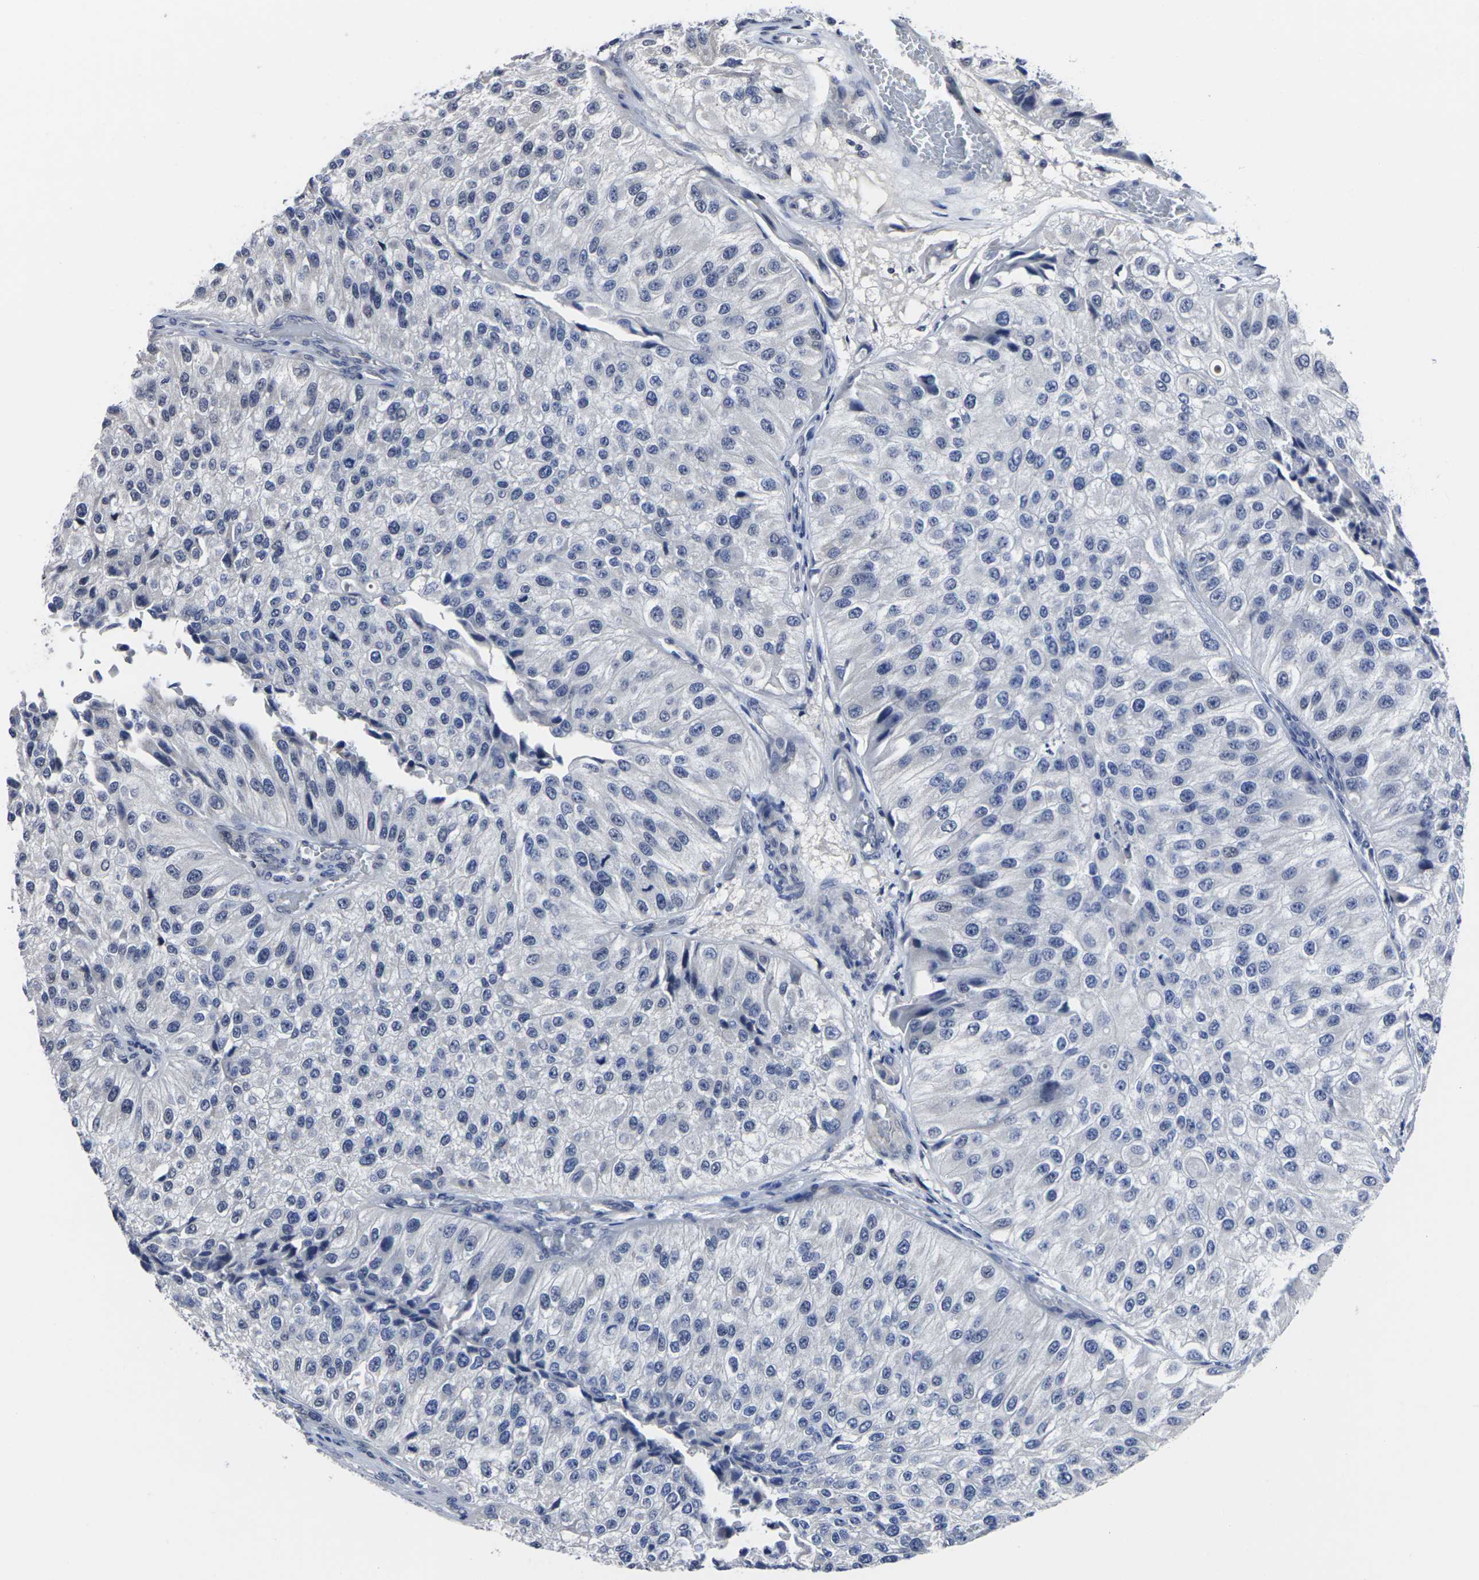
{"staining": {"intensity": "negative", "quantity": "none", "location": "none"}, "tissue": "urothelial cancer", "cell_type": "Tumor cells", "image_type": "cancer", "snomed": [{"axis": "morphology", "description": "Urothelial carcinoma, High grade"}, {"axis": "topography", "description": "Kidney"}, {"axis": "topography", "description": "Urinary bladder"}], "caption": "Immunohistochemistry image of urothelial carcinoma (high-grade) stained for a protein (brown), which demonstrates no expression in tumor cells.", "gene": "MSANTD4", "patient": {"sex": "male", "age": 77}}